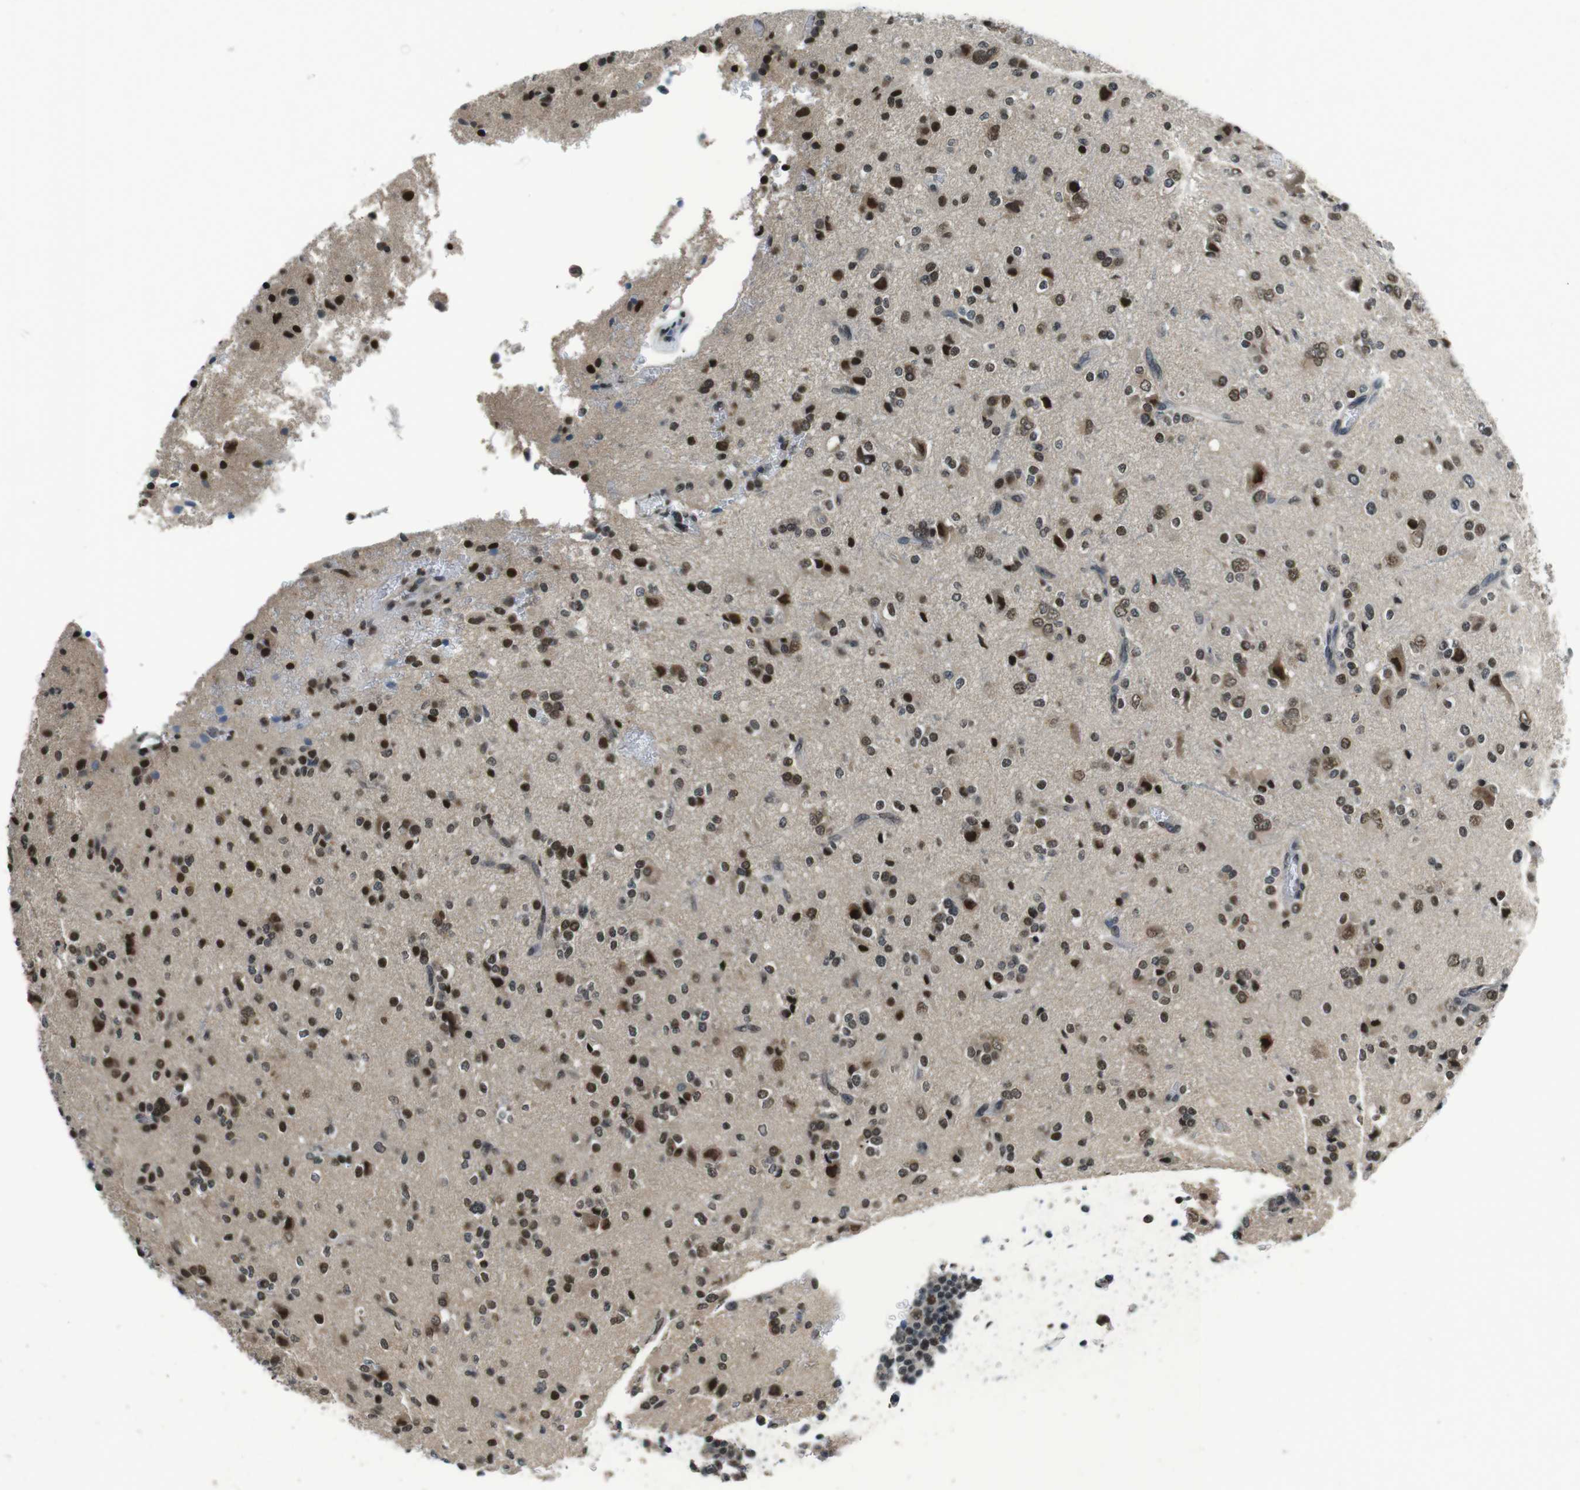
{"staining": {"intensity": "moderate", "quantity": ">75%", "location": "nuclear"}, "tissue": "glioma", "cell_type": "Tumor cells", "image_type": "cancer", "snomed": [{"axis": "morphology", "description": "Glioma, malignant, High grade"}, {"axis": "topography", "description": "Brain"}], "caption": "Glioma stained with IHC demonstrates moderate nuclear staining in approximately >75% of tumor cells.", "gene": "NEK4", "patient": {"sex": "male", "age": 47}}